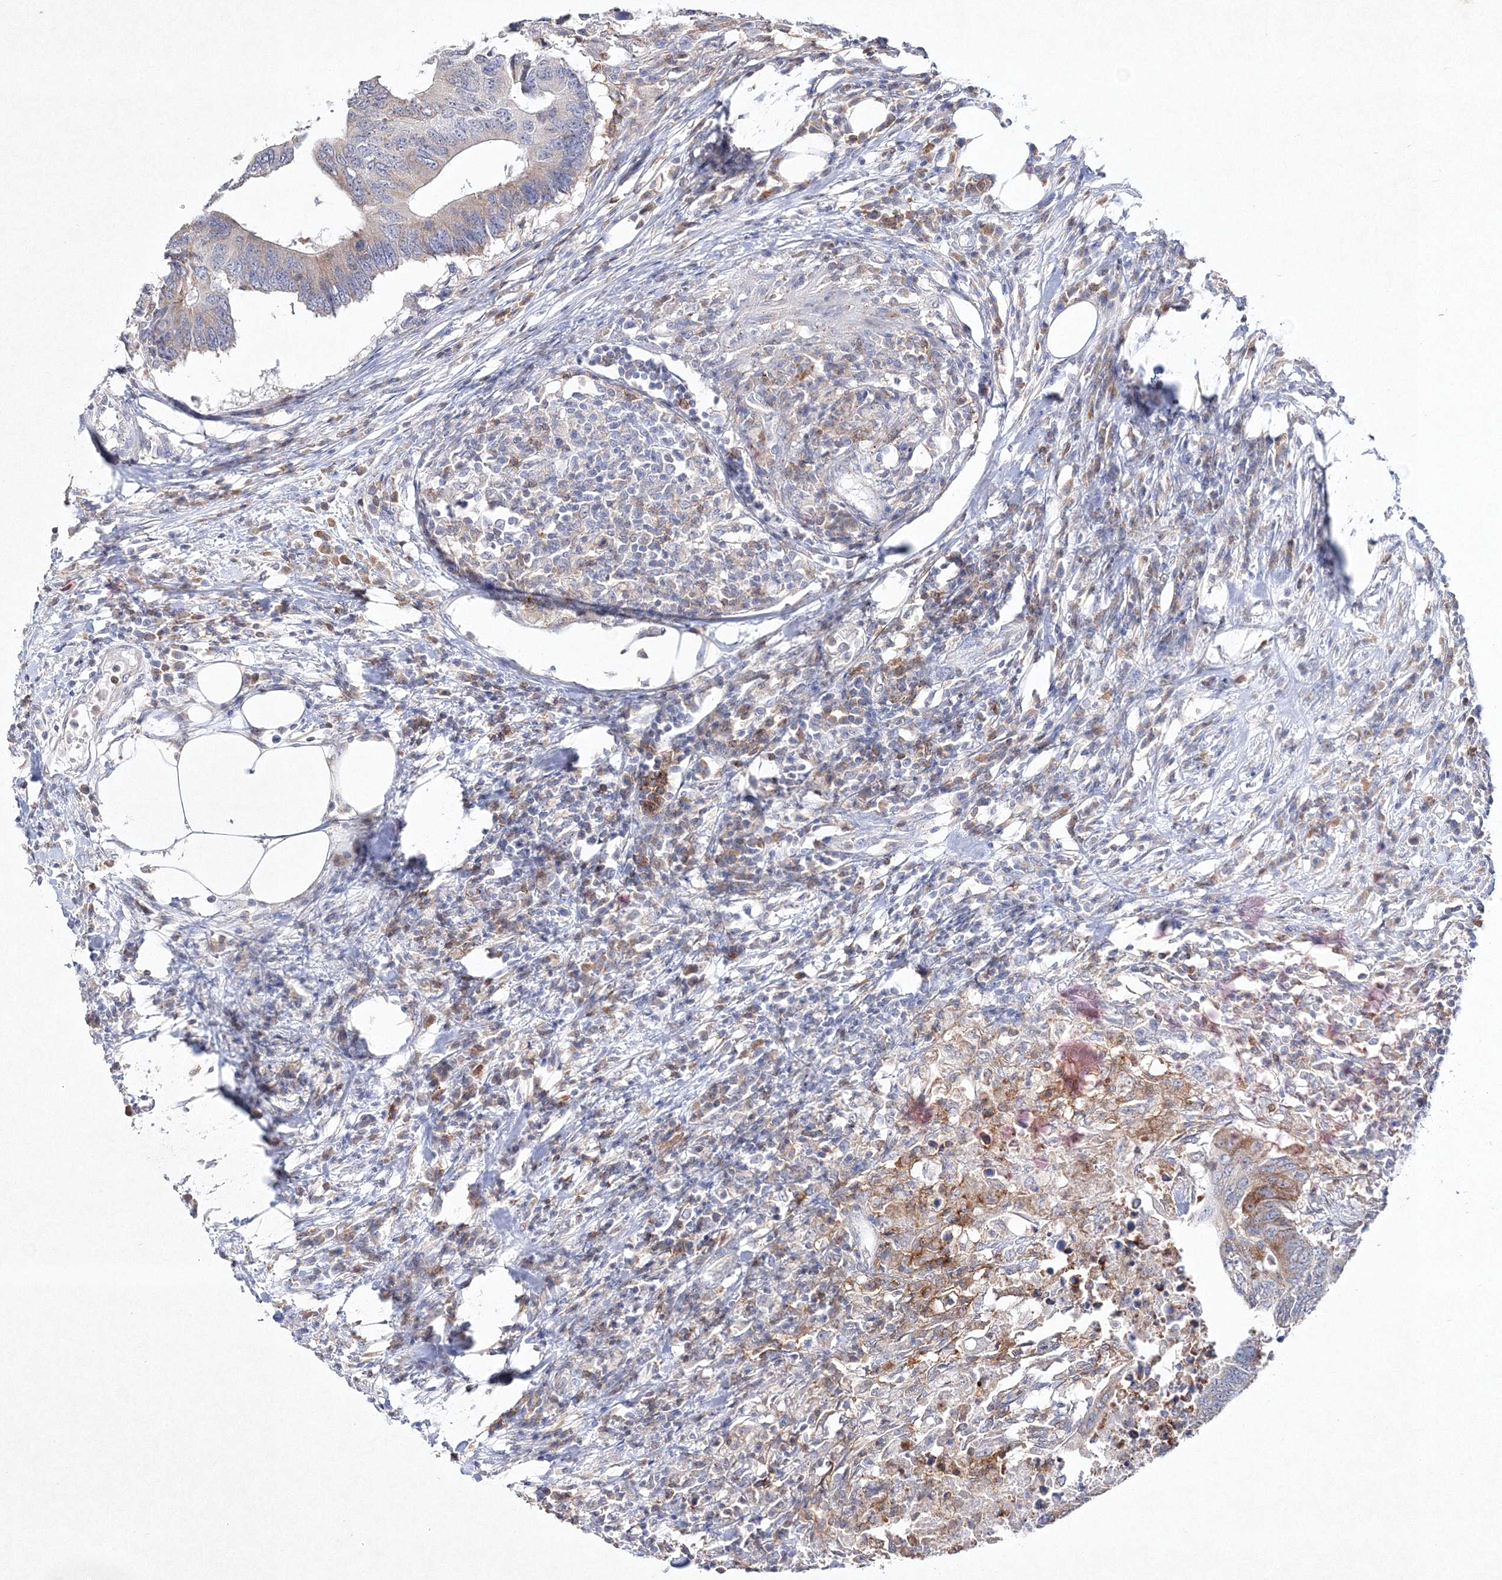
{"staining": {"intensity": "moderate", "quantity": "<25%", "location": "cytoplasmic/membranous"}, "tissue": "colorectal cancer", "cell_type": "Tumor cells", "image_type": "cancer", "snomed": [{"axis": "morphology", "description": "Adenocarcinoma, NOS"}, {"axis": "topography", "description": "Colon"}], "caption": "Protein staining by immunohistochemistry (IHC) shows moderate cytoplasmic/membranous expression in about <25% of tumor cells in adenocarcinoma (colorectal).", "gene": "HCST", "patient": {"sex": "male", "age": 71}}